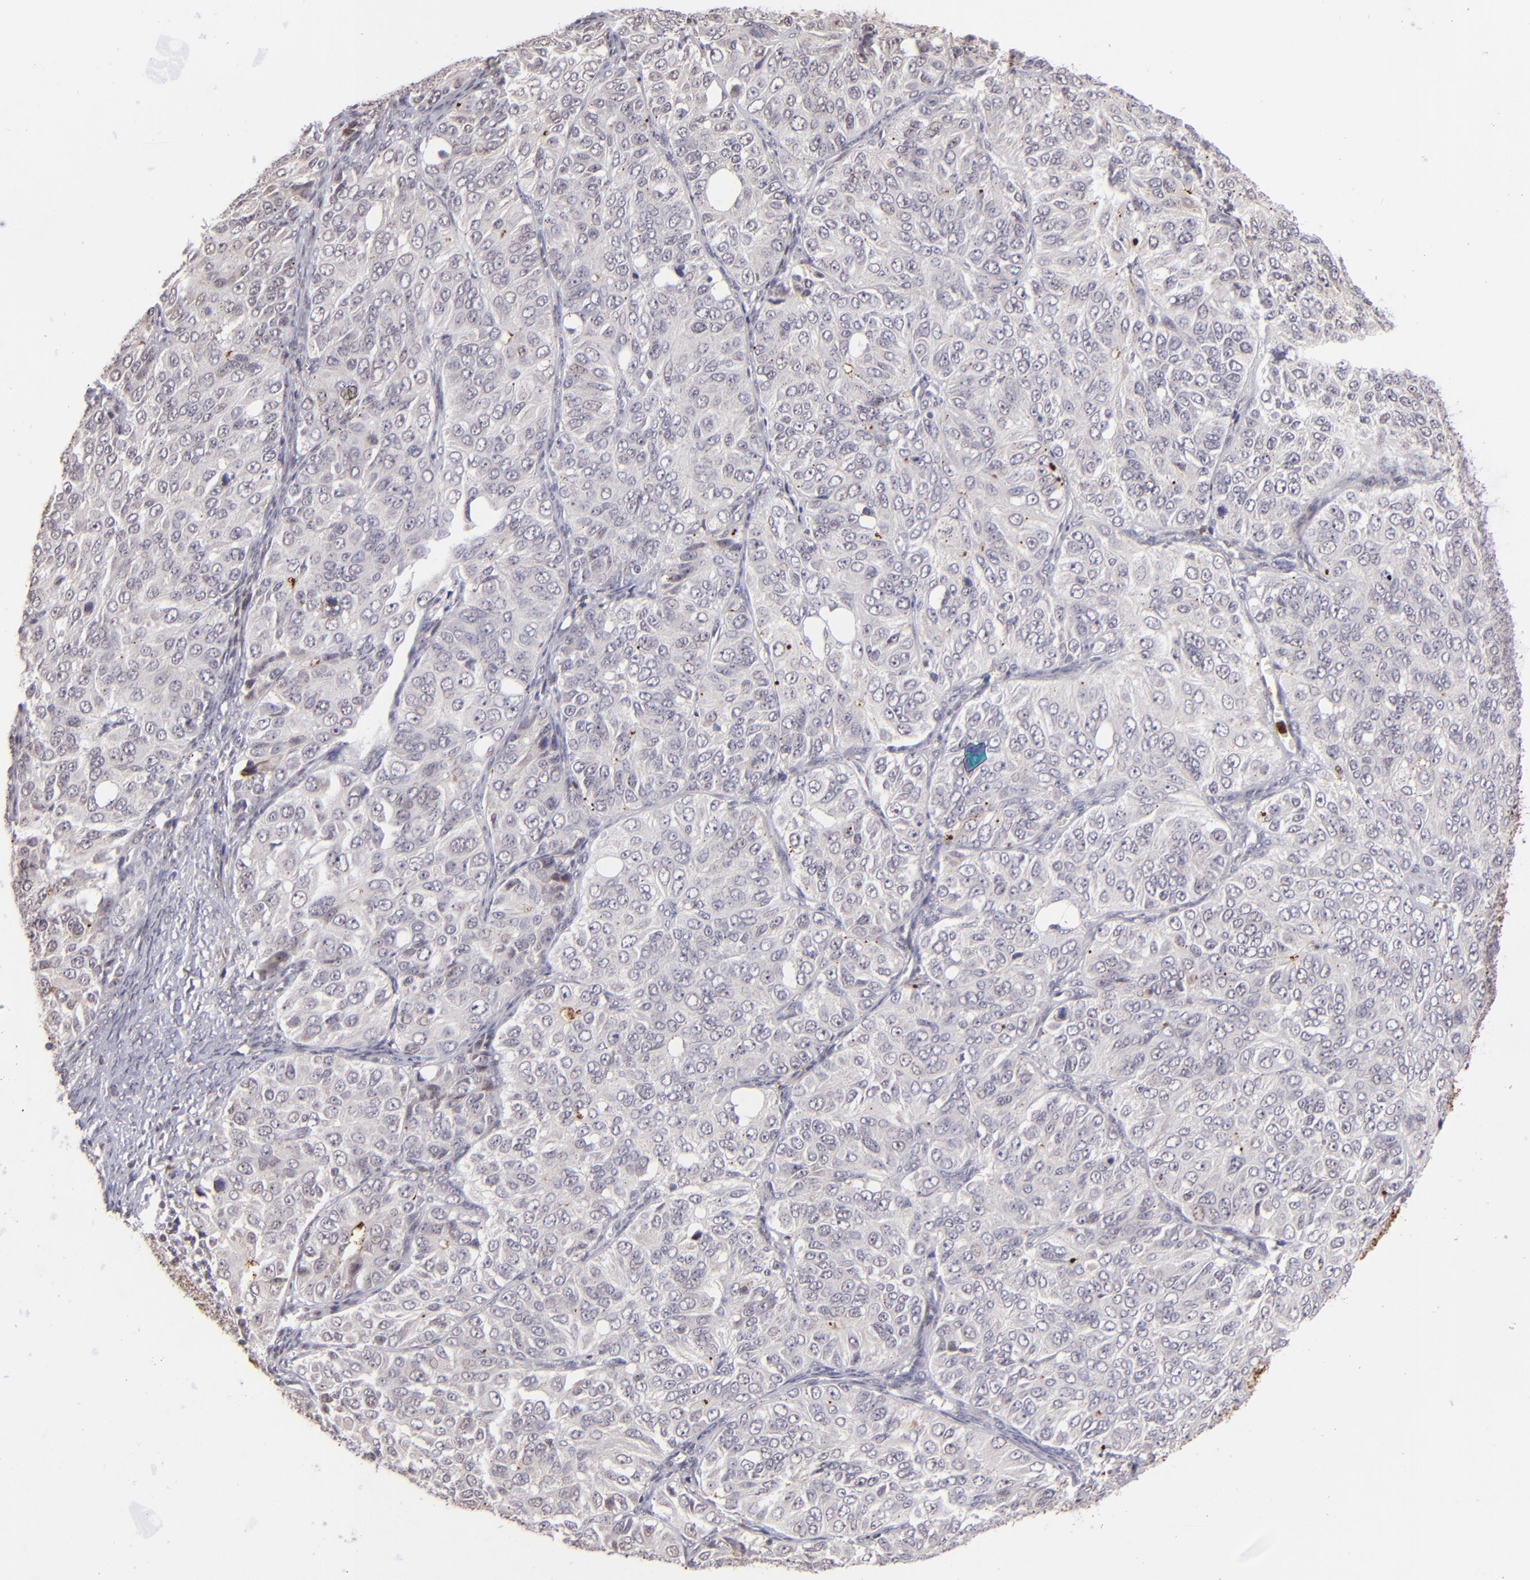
{"staining": {"intensity": "negative", "quantity": "none", "location": "none"}, "tissue": "ovarian cancer", "cell_type": "Tumor cells", "image_type": "cancer", "snomed": [{"axis": "morphology", "description": "Carcinoma, endometroid"}, {"axis": "topography", "description": "Ovary"}], "caption": "This is a photomicrograph of immunohistochemistry (IHC) staining of ovarian cancer (endometroid carcinoma), which shows no staining in tumor cells.", "gene": "RXRG", "patient": {"sex": "female", "age": 51}}